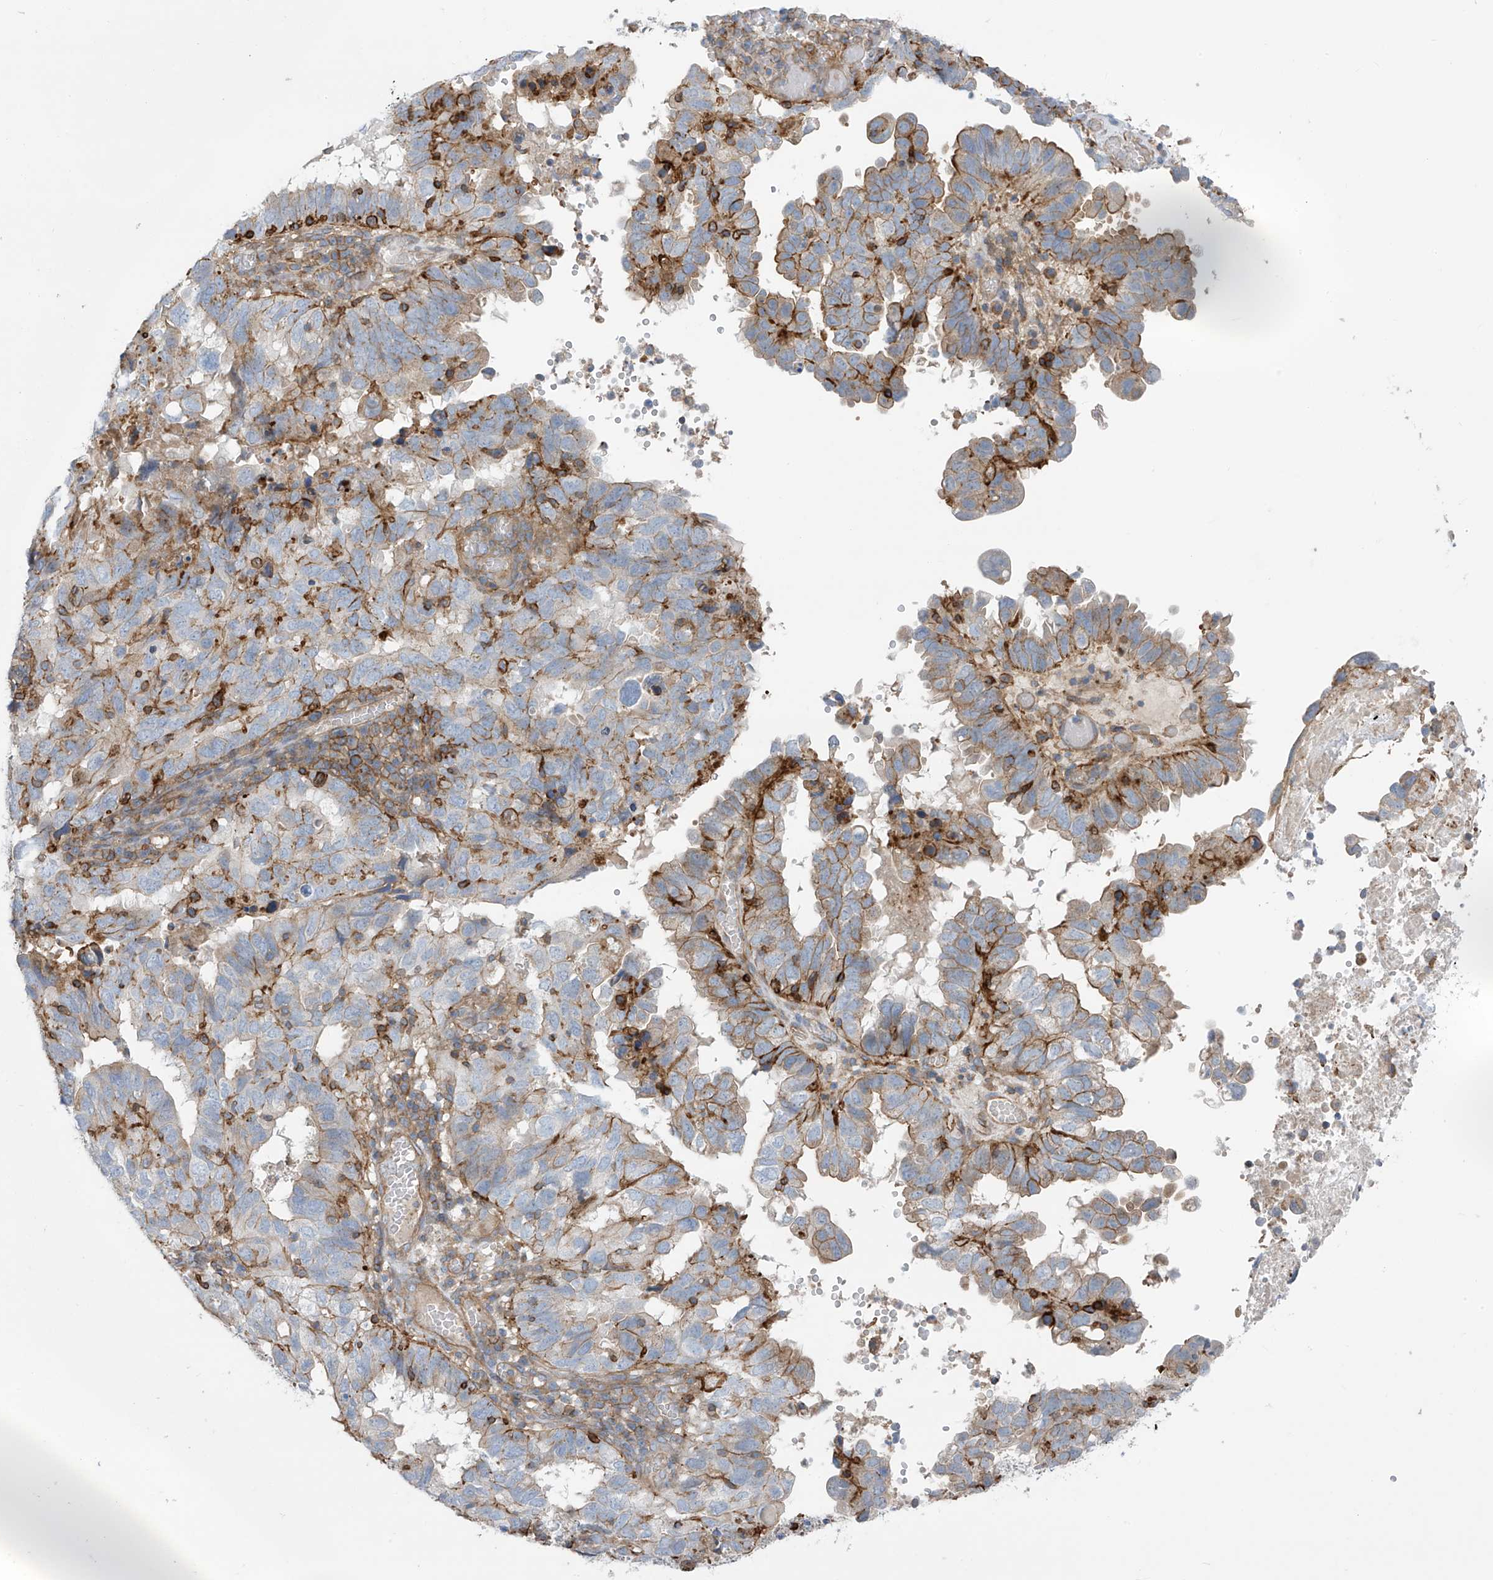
{"staining": {"intensity": "weak", "quantity": "25%-75%", "location": "cytoplasmic/membranous"}, "tissue": "endometrial cancer", "cell_type": "Tumor cells", "image_type": "cancer", "snomed": [{"axis": "morphology", "description": "Adenocarcinoma, NOS"}, {"axis": "topography", "description": "Uterus"}], "caption": "Human endometrial adenocarcinoma stained for a protein (brown) exhibits weak cytoplasmic/membranous positive expression in about 25%-75% of tumor cells.", "gene": "SLC1A5", "patient": {"sex": "female", "age": 77}}